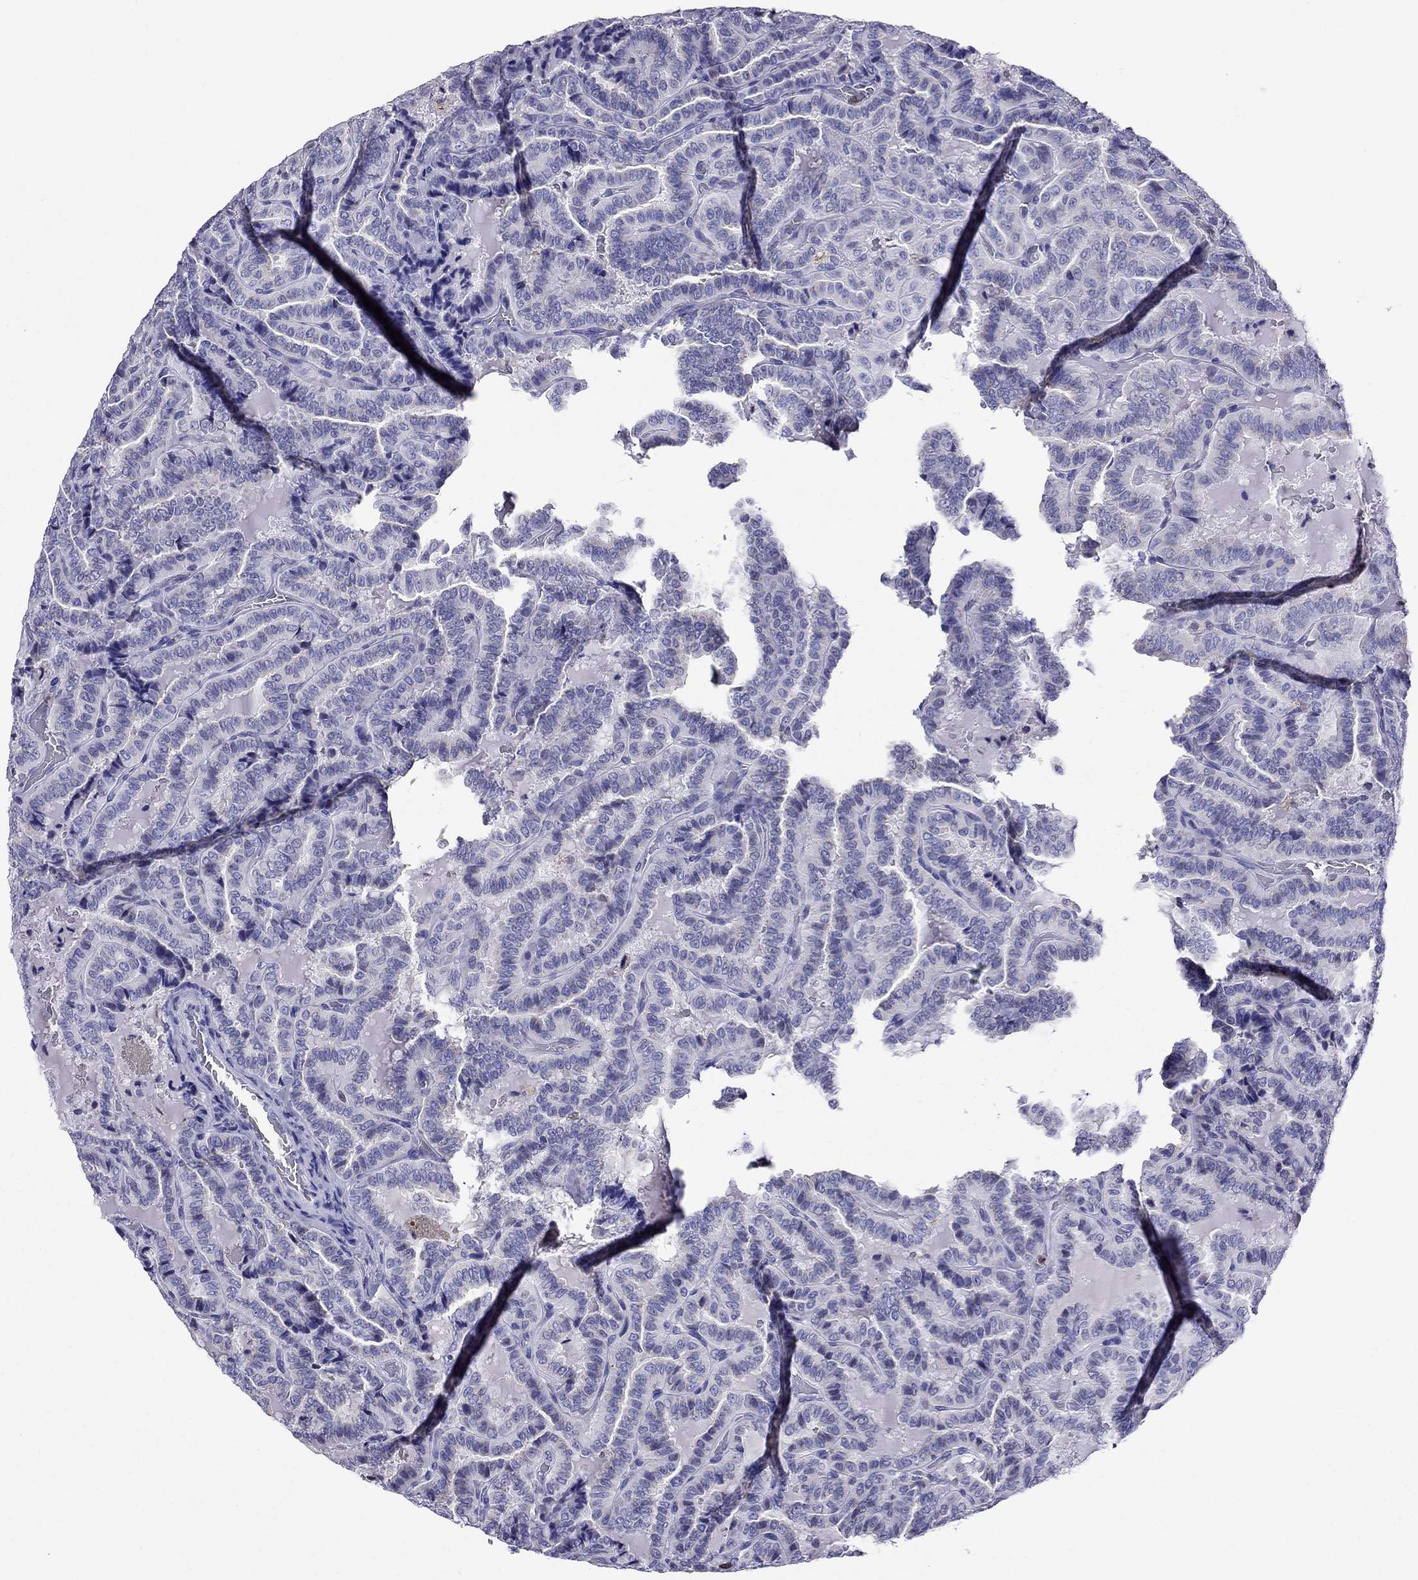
{"staining": {"intensity": "negative", "quantity": "none", "location": "none"}, "tissue": "thyroid cancer", "cell_type": "Tumor cells", "image_type": "cancer", "snomed": [{"axis": "morphology", "description": "Papillary adenocarcinoma, NOS"}, {"axis": "topography", "description": "Thyroid gland"}], "caption": "DAB immunohistochemical staining of papillary adenocarcinoma (thyroid) demonstrates no significant staining in tumor cells.", "gene": "SCG2", "patient": {"sex": "female", "age": 39}}